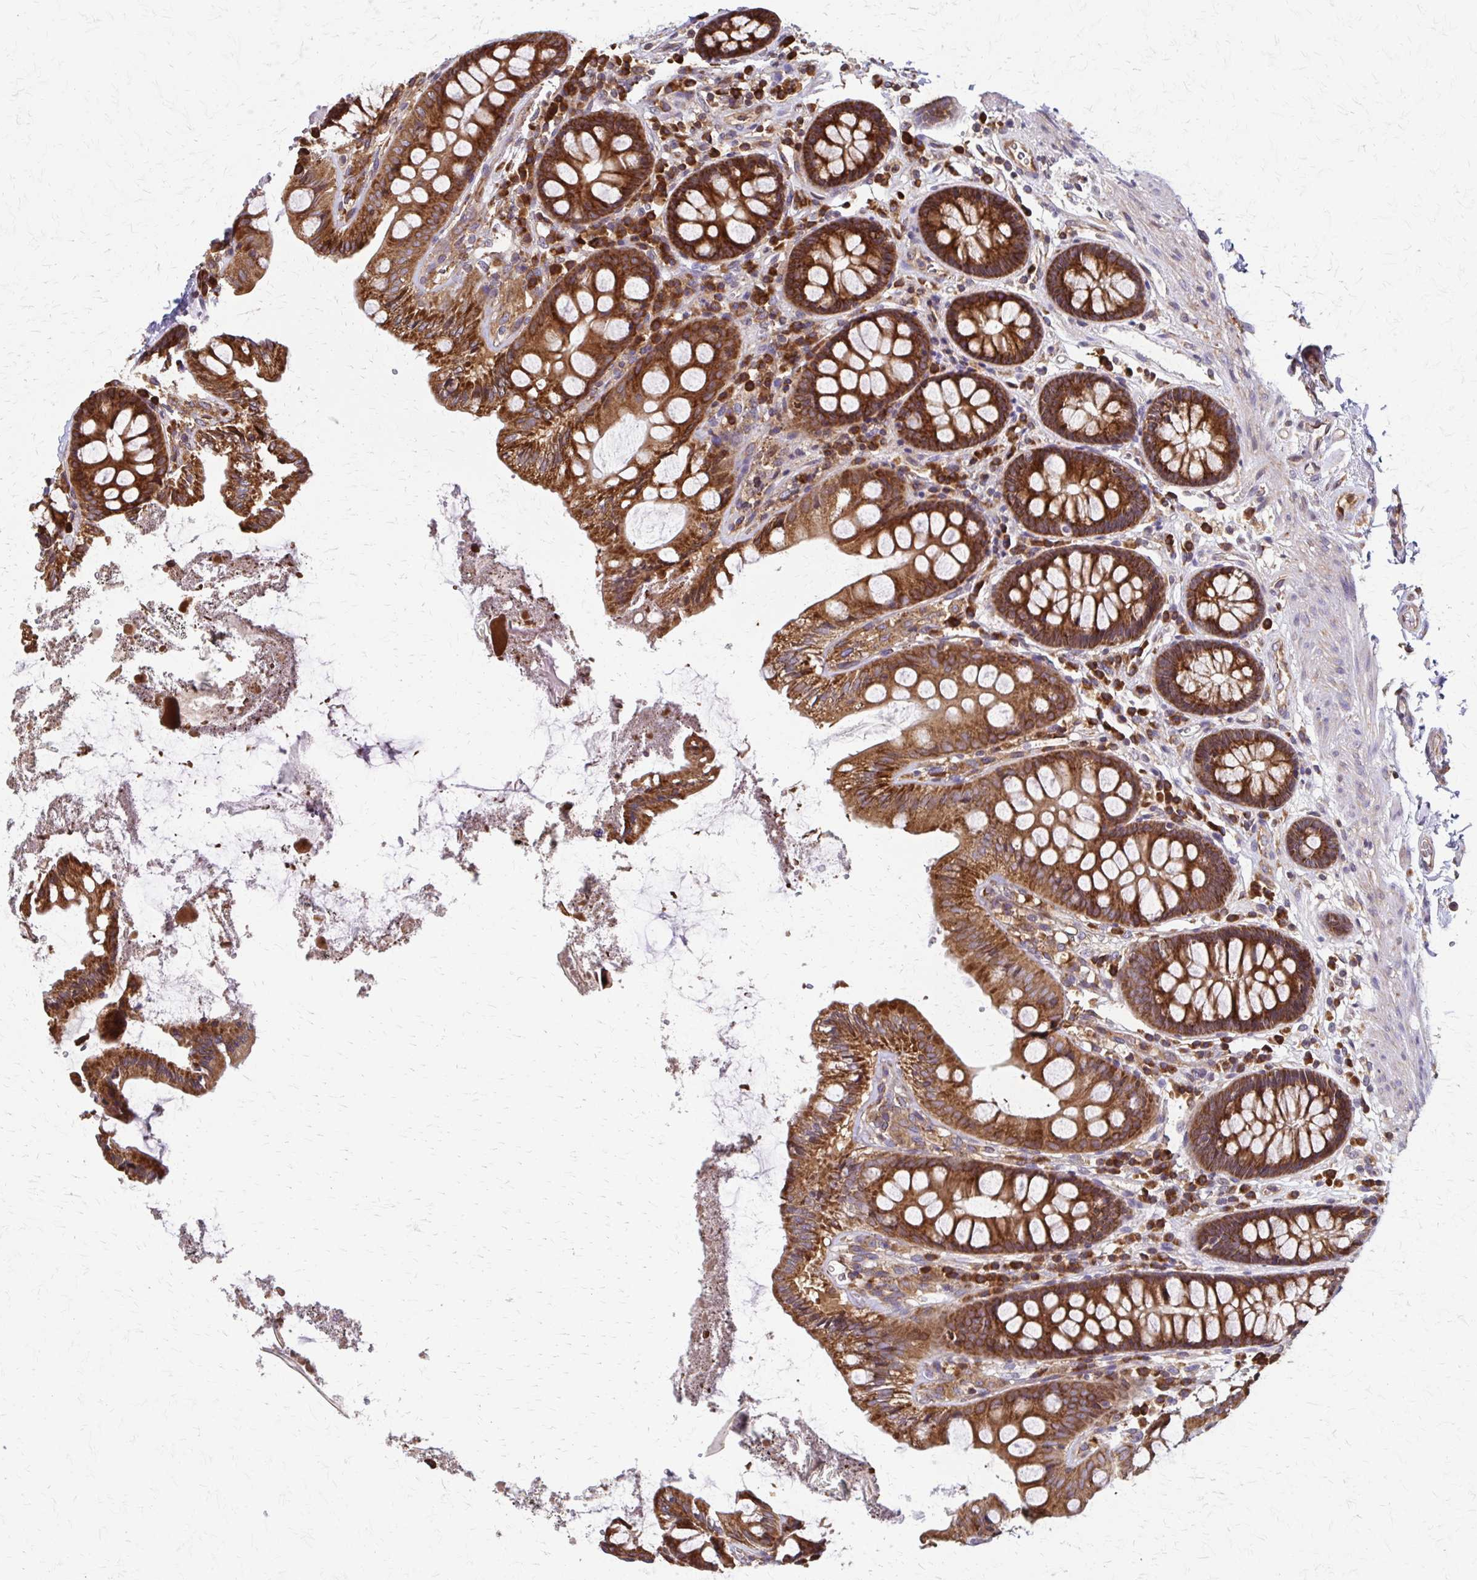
{"staining": {"intensity": "weak", "quantity": ">75%", "location": "cytoplasmic/membranous"}, "tissue": "colon", "cell_type": "Endothelial cells", "image_type": "normal", "snomed": [{"axis": "morphology", "description": "Normal tissue, NOS"}, {"axis": "topography", "description": "Colon"}], "caption": "A histopathology image of colon stained for a protein shows weak cytoplasmic/membranous brown staining in endothelial cells. Nuclei are stained in blue.", "gene": "EEF2", "patient": {"sex": "male", "age": 84}}